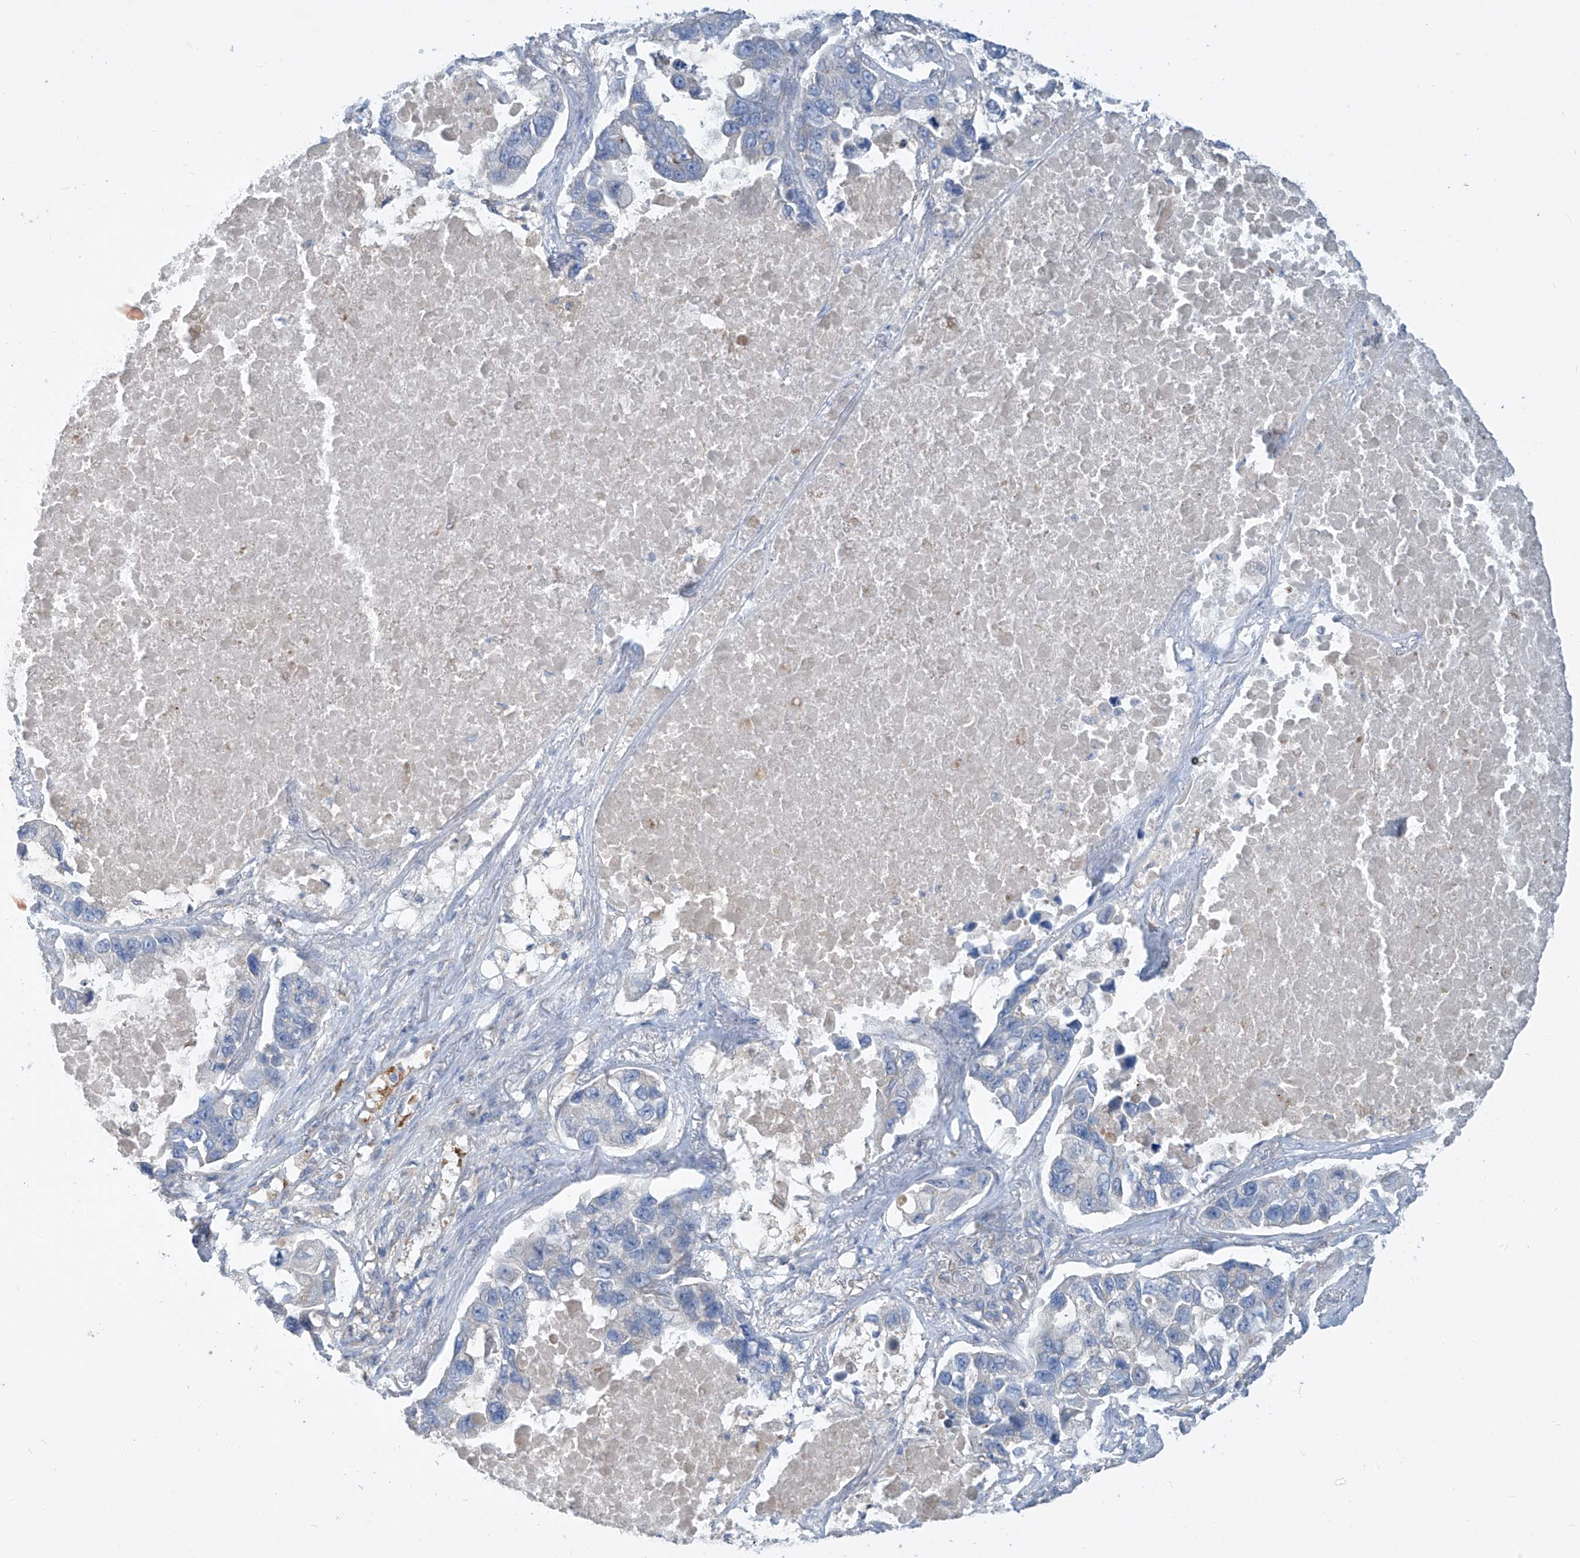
{"staining": {"intensity": "negative", "quantity": "none", "location": "none"}, "tissue": "lung cancer", "cell_type": "Tumor cells", "image_type": "cancer", "snomed": [{"axis": "morphology", "description": "Adenocarcinoma, NOS"}, {"axis": "topography", "description": "Lung"}], "caption": "IHC image of neoplastic tissue: human lung adenocarcinoma stained with DAB demonstrates no significant protein positivity in tumor cells.", "gene": "DGKQ", "patient": {"sex": "male", "age": 64}}